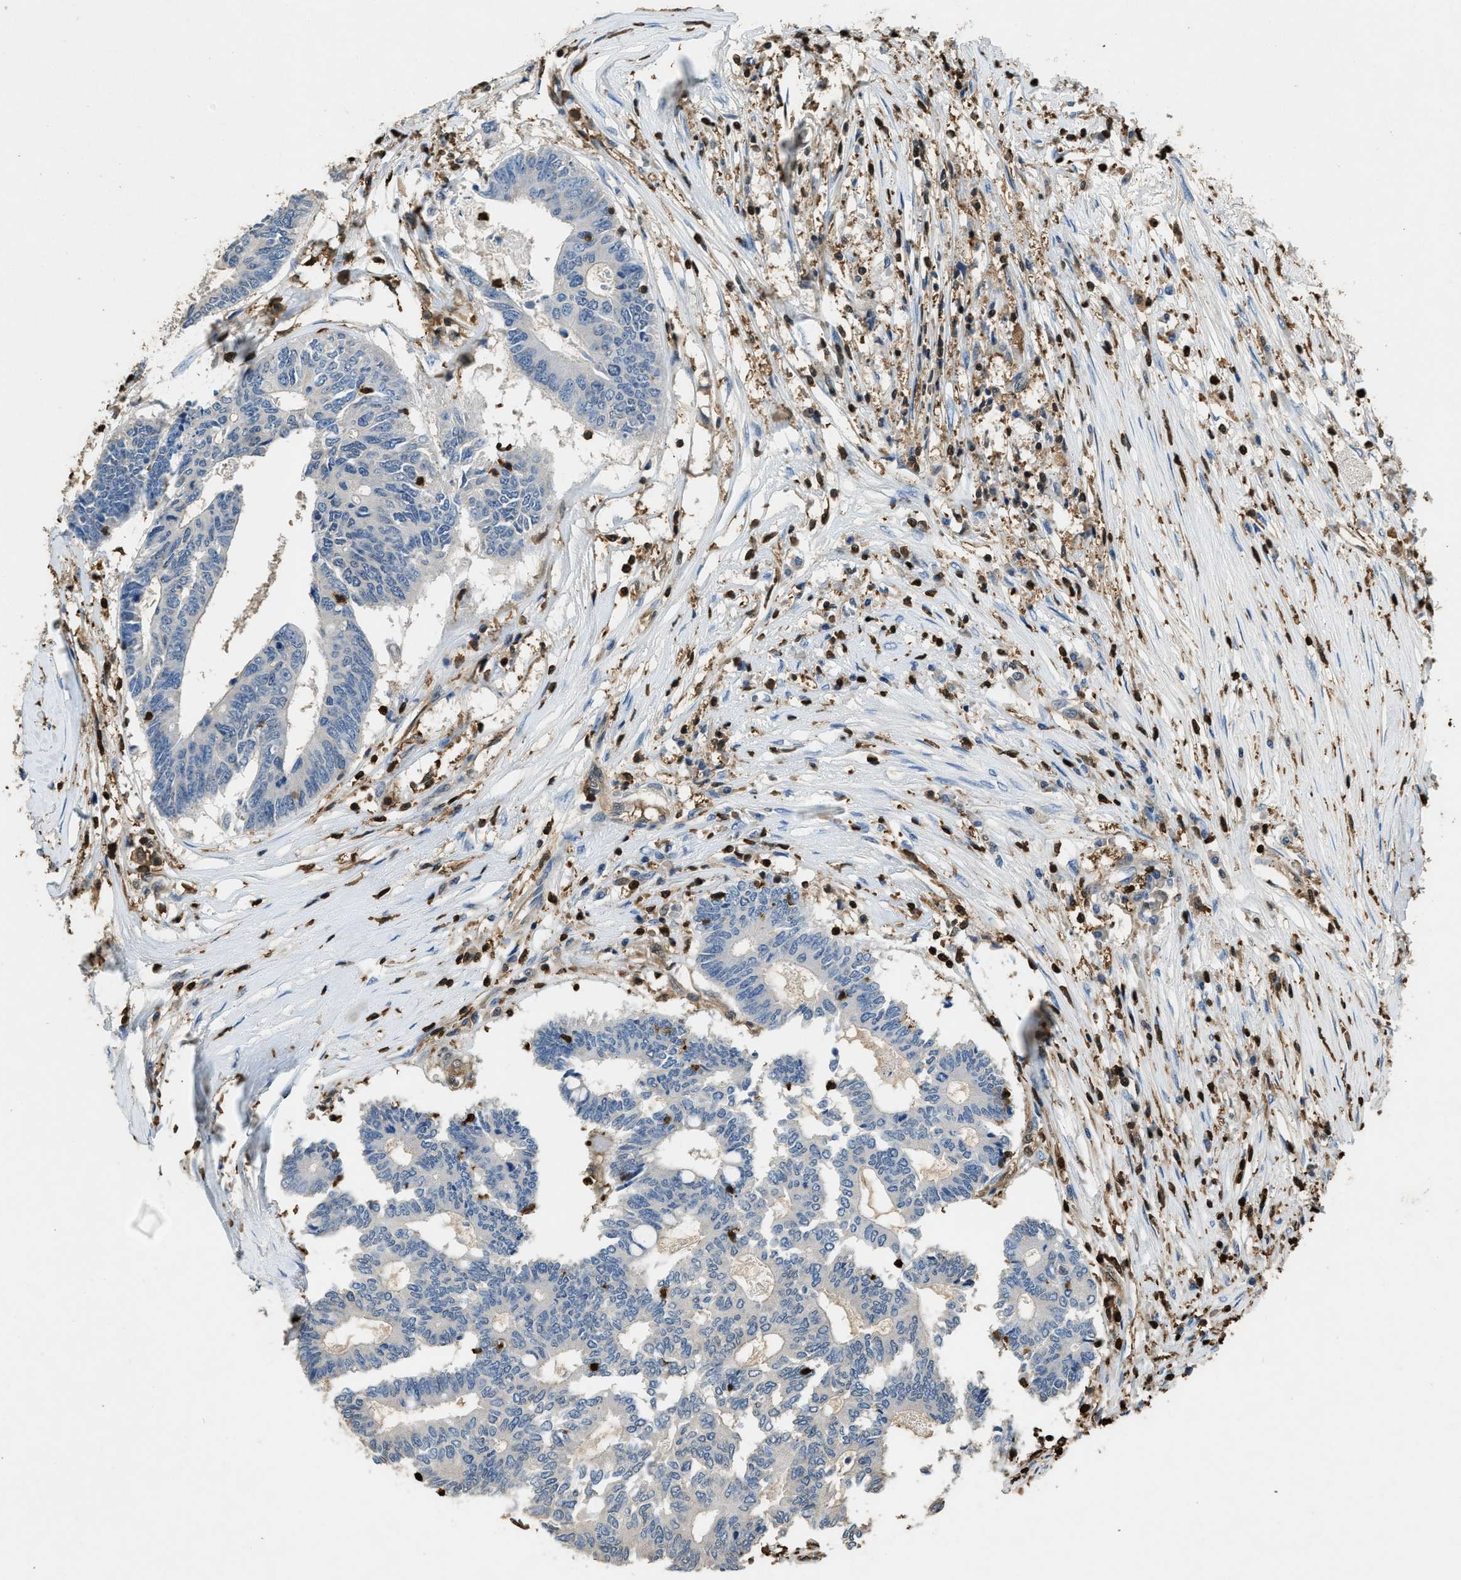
{"staining": {"intensity": "negative", "quantity": "none", "location": "none"}, "tissue": "colorectal cancer", "cell_type": "Tumor cells", "image_type": "cancer", "snomed": [{"axis": "morphology", "description": "Adenocarcinoma, NOS"}, {"axis": "topography", "description": "Rectum"}], "caption": "High magnification brightfield microscopy of colorectal cancer (adenocarcinoma) stained with DAB (3,3'-diaminobenzidine) (brown) and counterstained with hematoxylin (blue): tumor cells show no significant positivity.", "gene": "ARHGDIB", "patient": {"sex": "male", "age": 63}}